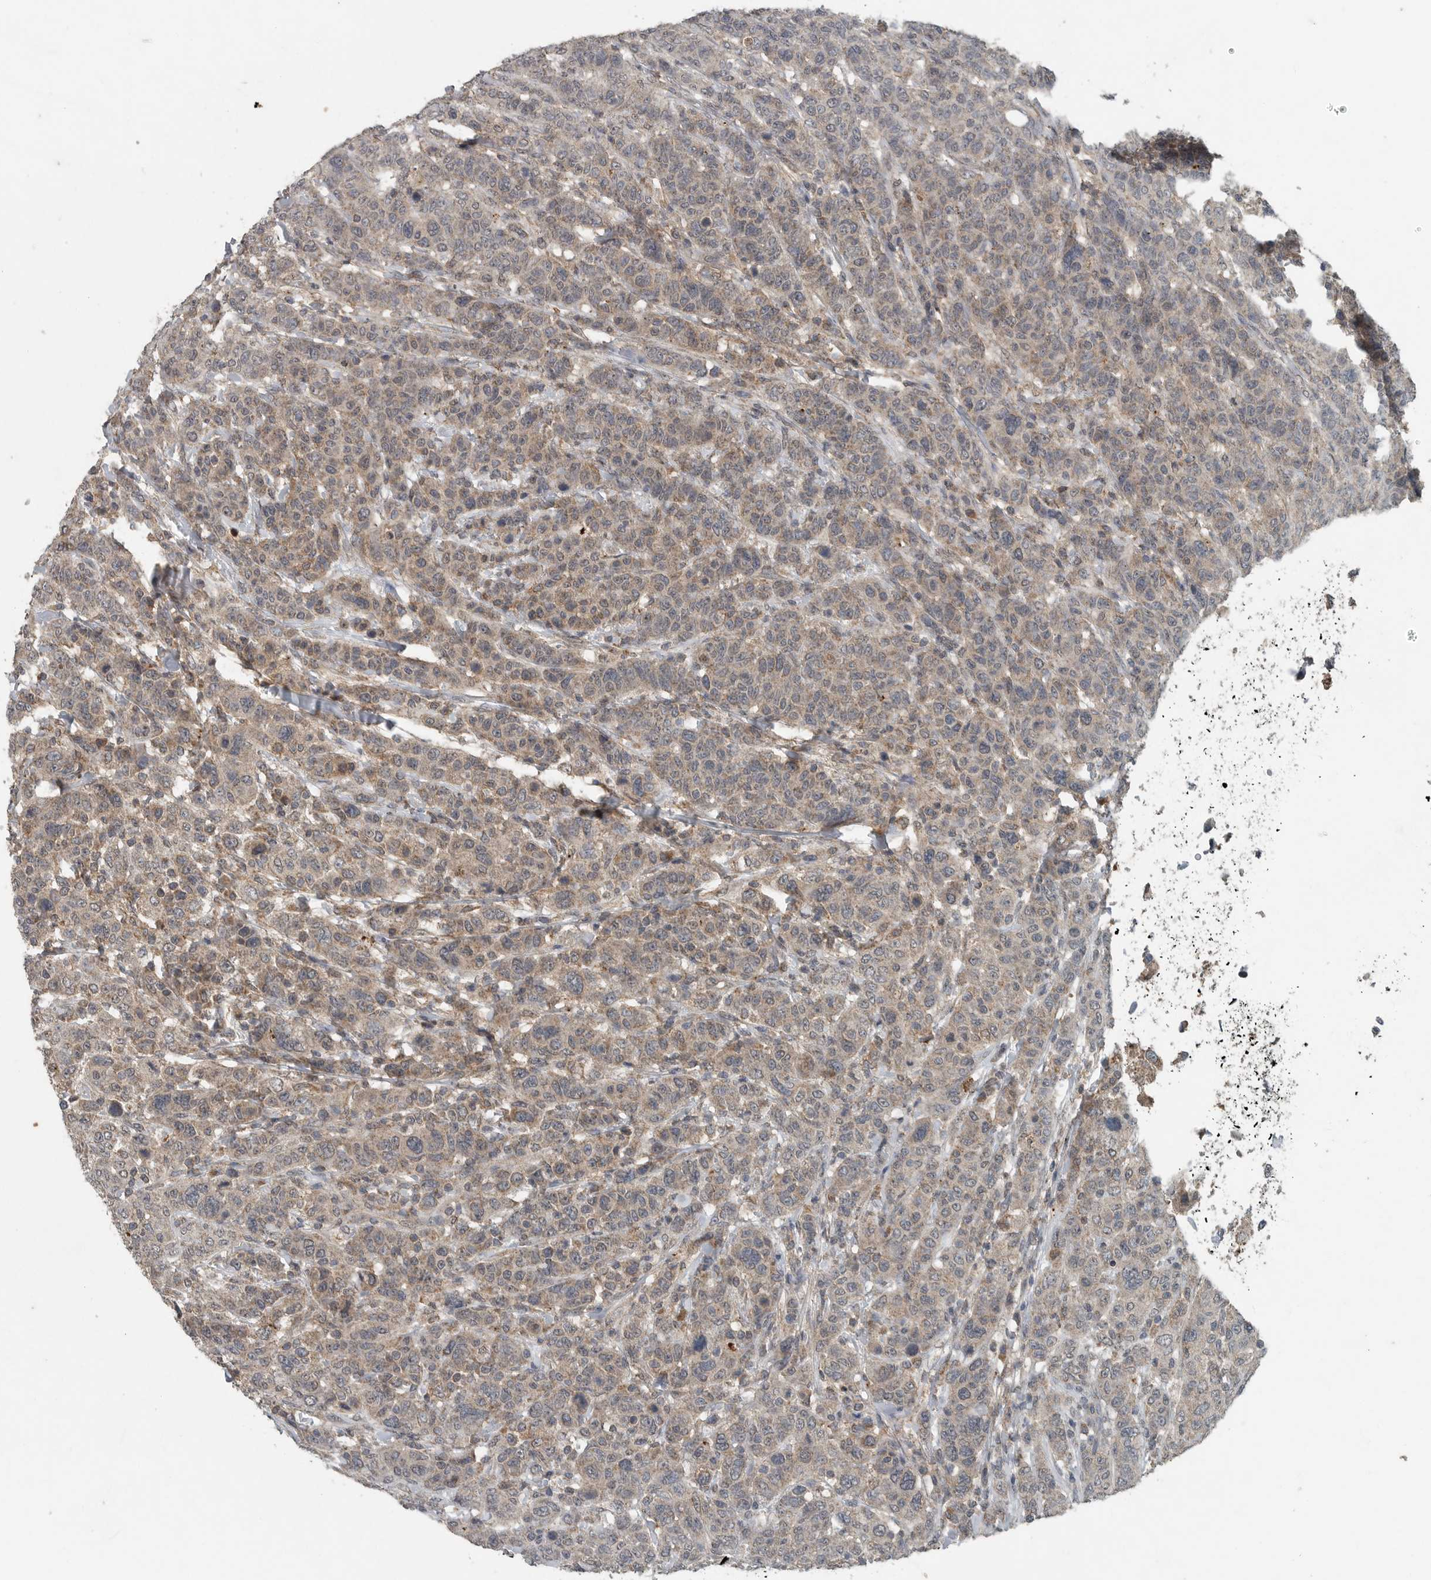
{"staining": {"intensity": "weak", "quantity": ">75%", "location": "cytoplasmic/membranous"}, "tissue": "breast cancer", "cell_type": "Tumor cells", "image_type": "cancer", "snomed": [{"axis": "morphology", "description": "Duct carcinoma"}, {"axis": "topography", "description": "Breast"}], "caption": "Intraductal carcinoma (breast) was stained to show a protein in brown. There is low levels of weak cytoplasmic/membranous staining in about >75% of tumor cells.", "gene": "IL6ST", "patient": {"sex": "female", "age": 37}}